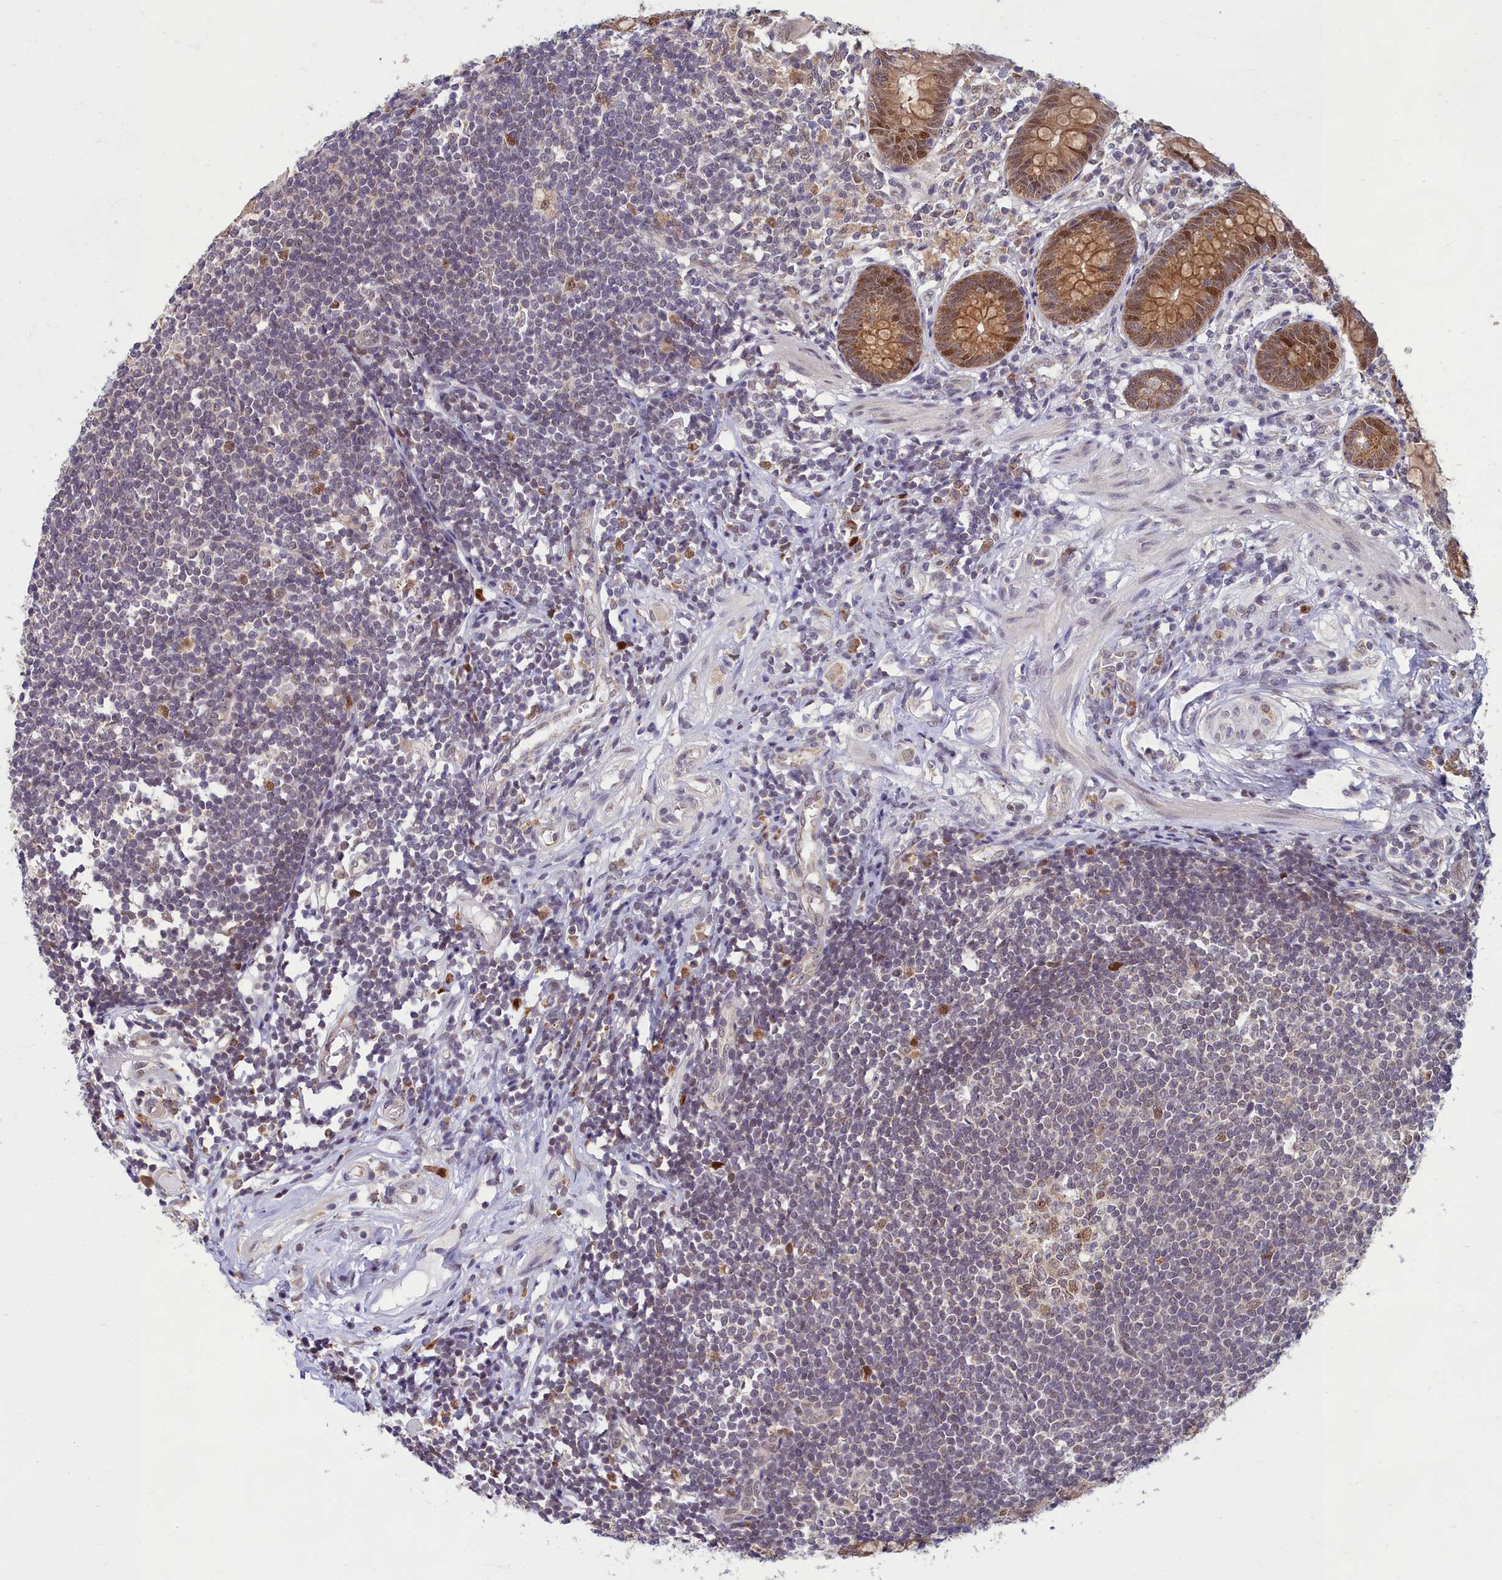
{"staining": {"intensity": "moderate", "quantity": ">75%", "location": "cytoplasmic/membranous,nuclear"}, "tissue": "appendix", "cell_type": "Glandular cells", "image_type": "normal", "snomed": [{"axis": "morphology", "description": "Normal tissue, NOS"}, {"axis": "topography", "description": "Appendix"}], "caption": "The image demonstrates a brown stain indicating the presence of a protein in the cytoplasmic/membranous,nuclear of glandular cells in appendix. The staining was performed using DAB, with brown indicating positive protein expression. Nuclei are stained blue with hematoxylin.", "gene": "EARS2", "patient": {"sex": "female", "age": 62}}